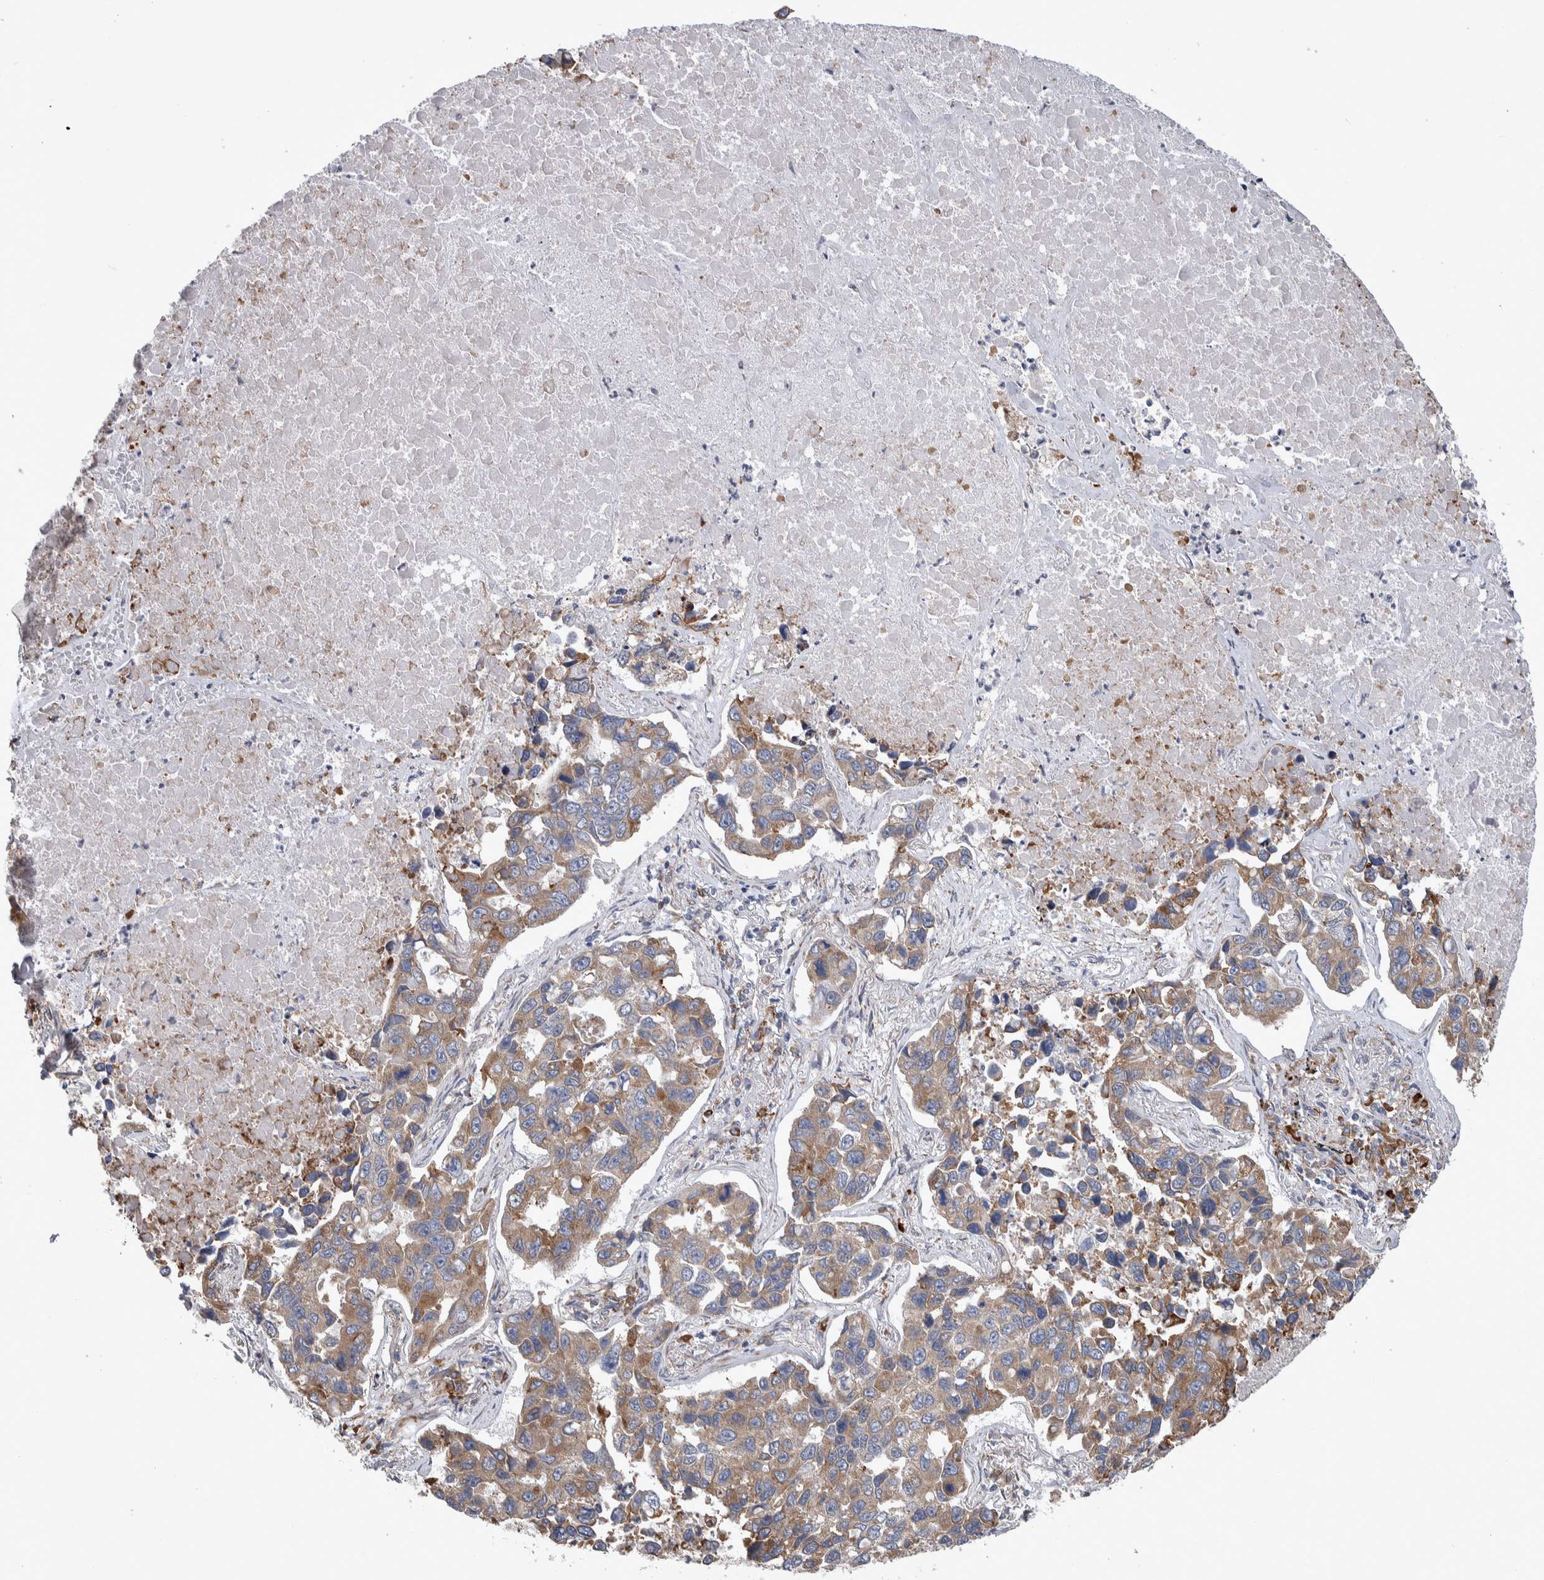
{"staining": {"intensity": "moderate", "quantity": ">75%", "location": "cytoplasmic/membranous"}, "tissue": "lung cancer", "cell_type": "Tumor cells", "image_type": "cancer", "snomed": [{"axis": "morphology", "description": "Adenocarcinoma, NOS"}, {"axis": "topography", "description": "Lung"}], "caption": "This is an image of IHC staining of lung cancer, which shows moderate expression in the cytoplasmic/membranous of tumor cells.", "gene": "IBTK", "patient": {"sex": "male", "age": 64}}